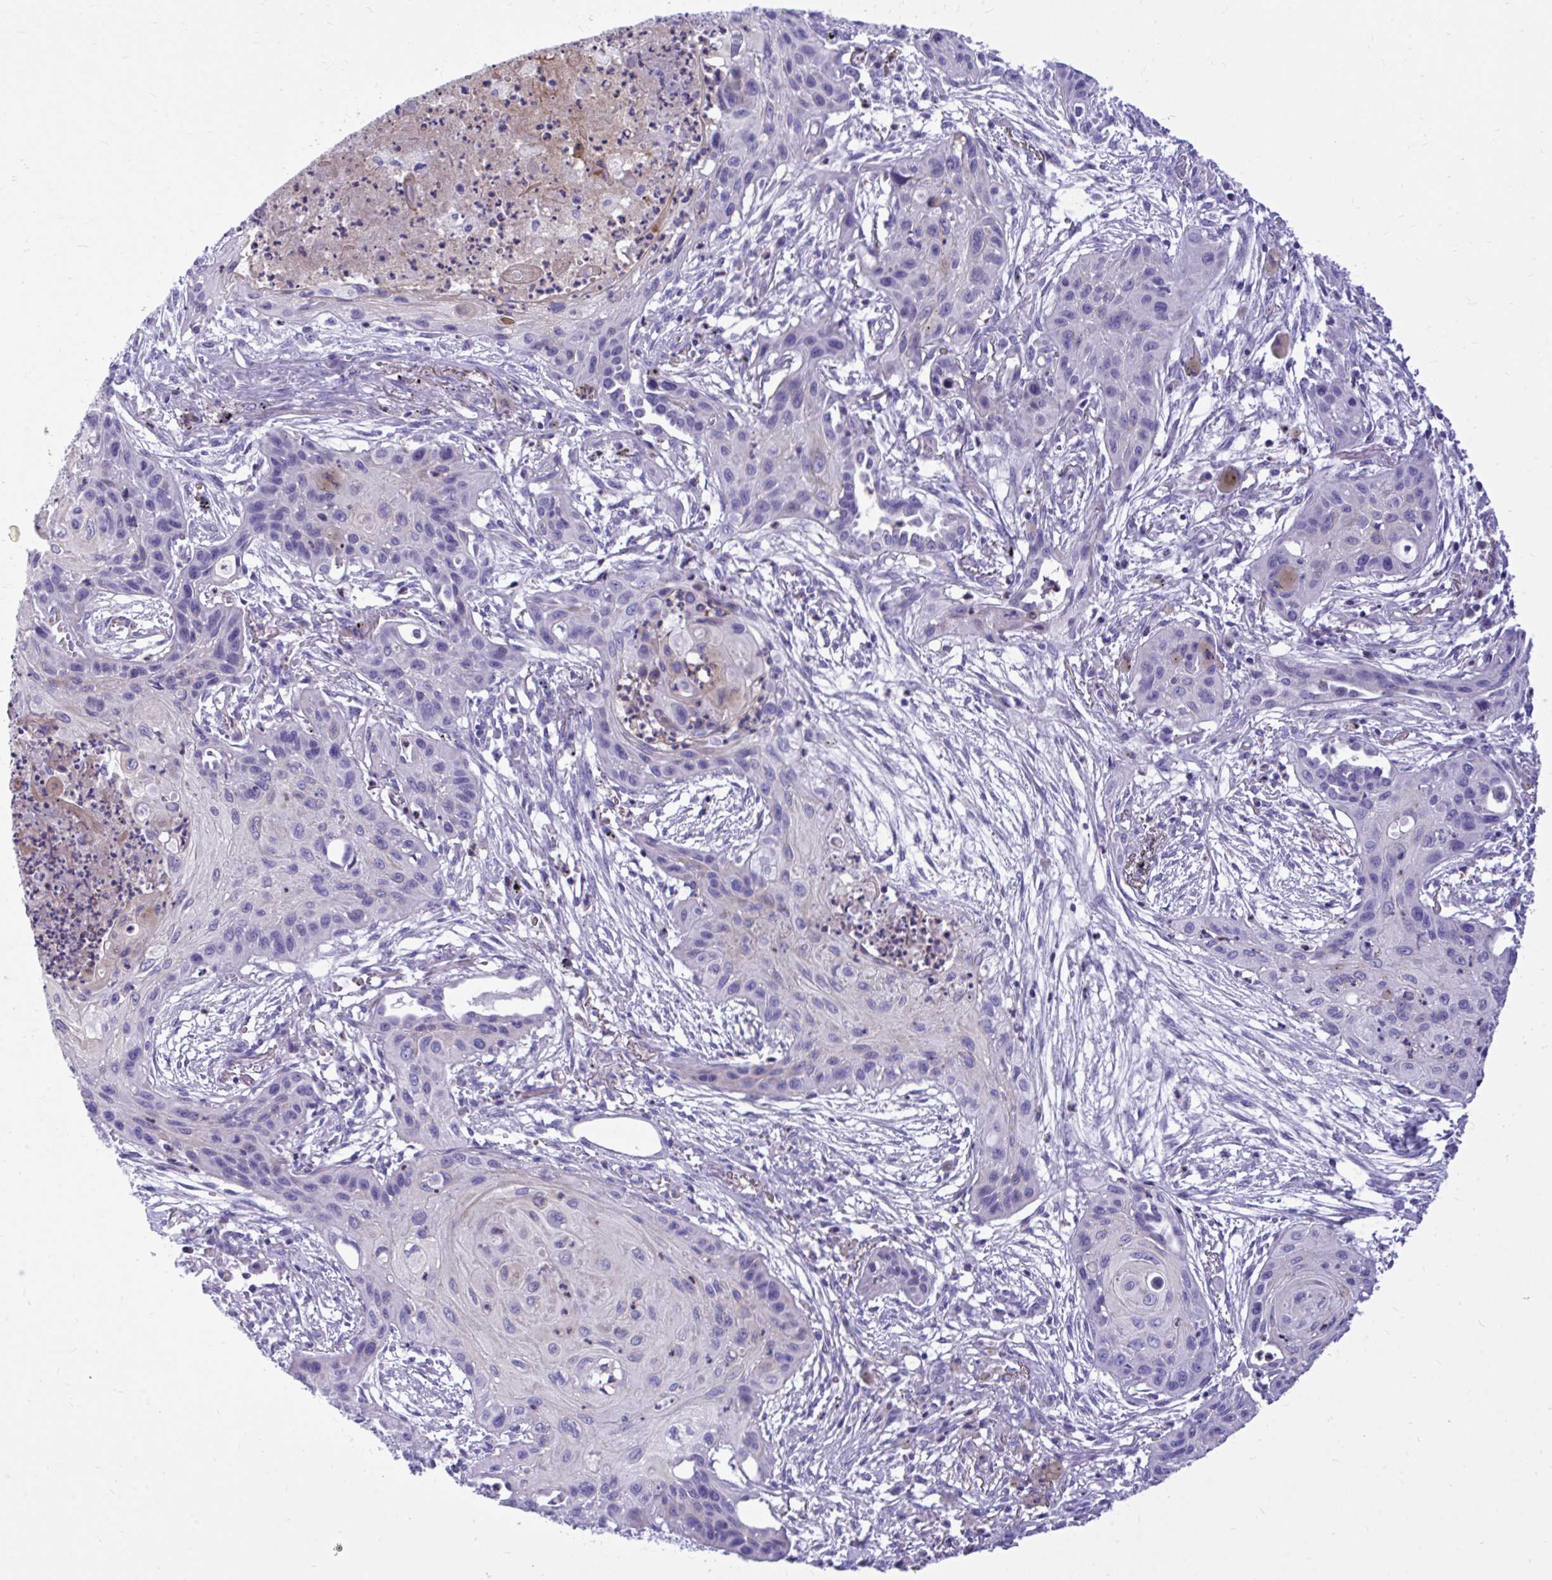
{"staining": {"intensity": "negative", "quantity": "none", "location": "none"}, "tissue": "lung cancer", "cell_type": "Tumor cells", "image_type": "cancer", "snomed": [{"axis": "morphology", "description": "Squamous cell carcinoma, NOS"}, {"axis": "topography", "description": "Lung"}], "caption": "High power microscopy micrograph of an IHC photomicrograph of lung squamous cell carcinoma, revealing no significant expression in tumor cells. (Stains: DAB (3,3'-diaminobenzidine) immunohistochemistry (IHC) with hematoxylin counter stain, Microscopy: brightfield microscopy at high magnification).", "gene": "ADAMTSL1", "patient": {"sex": "male", "age": 71}}